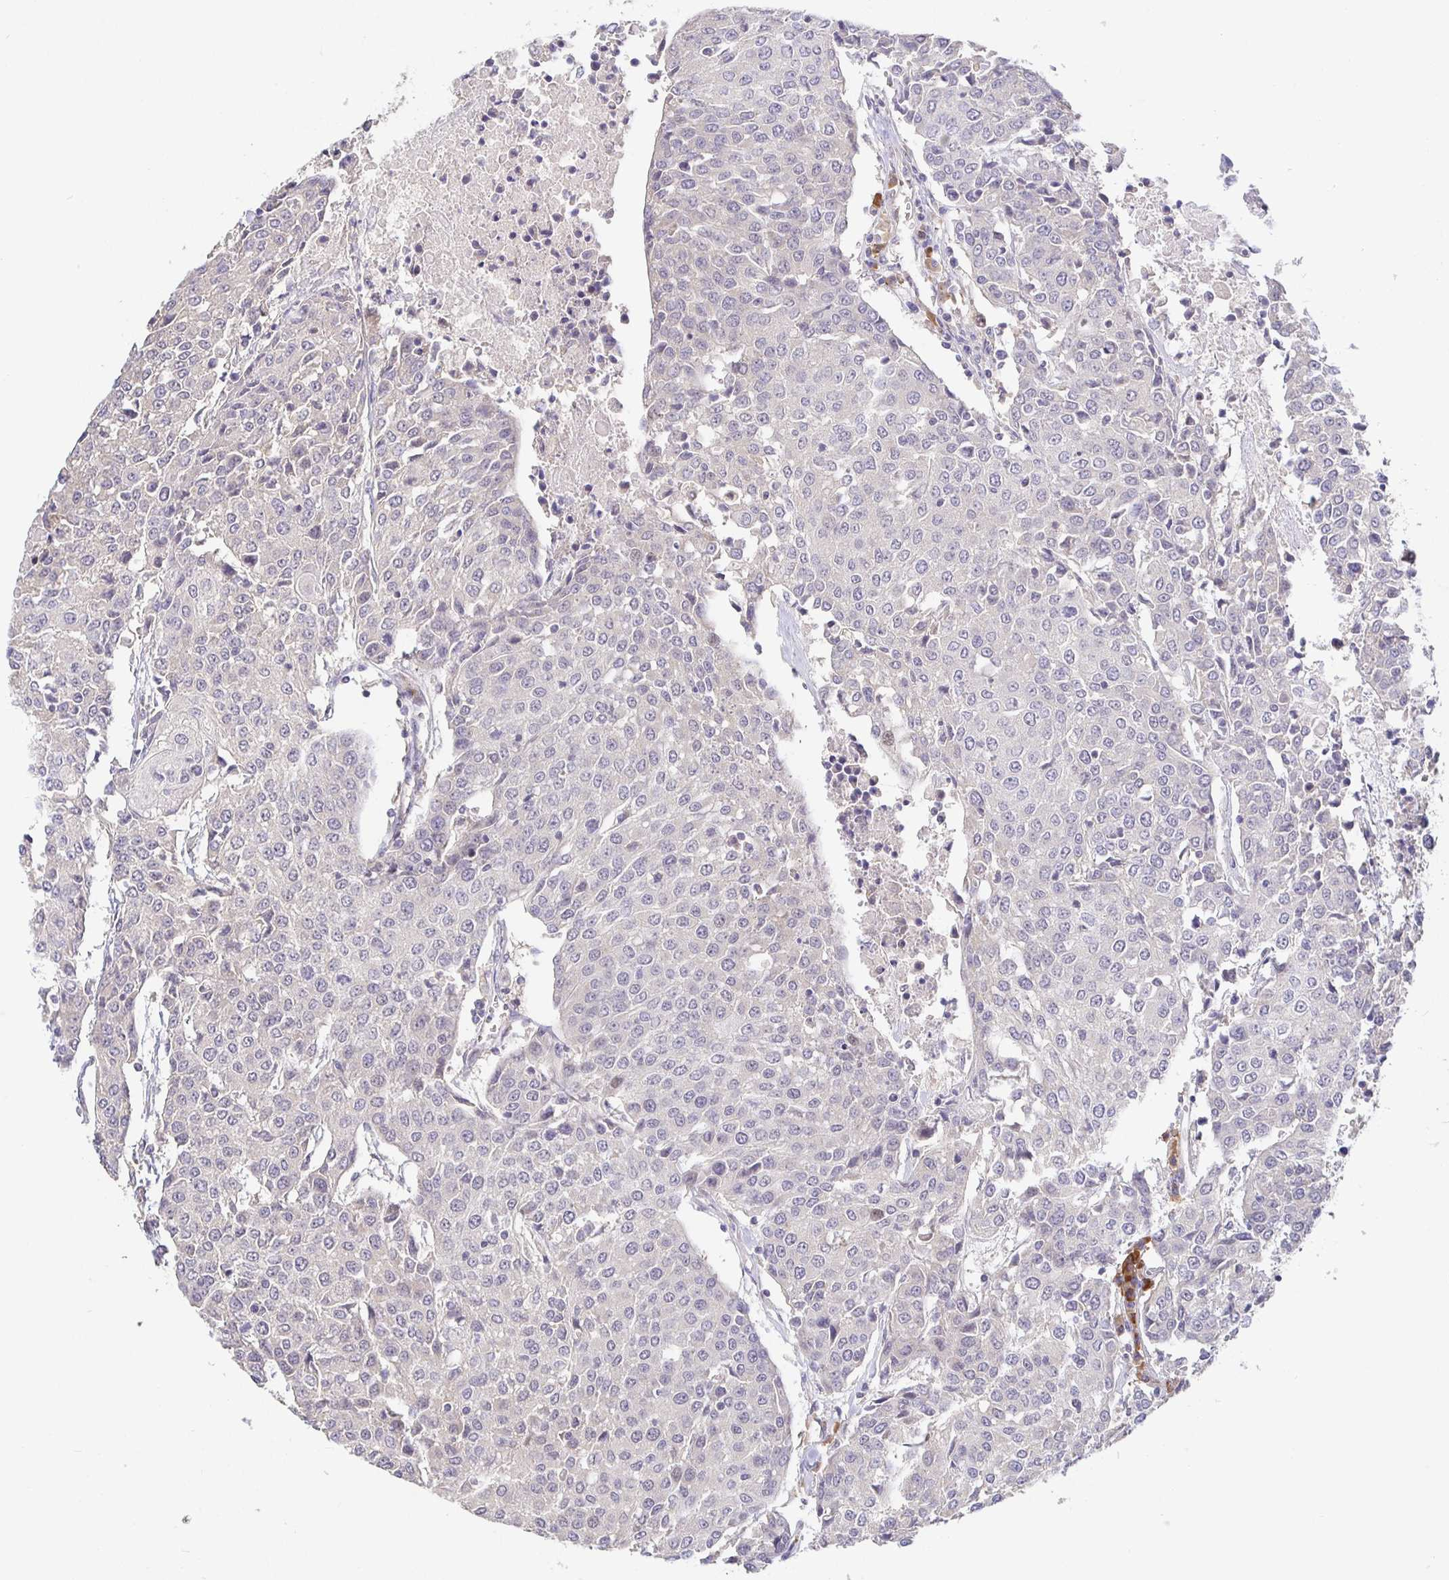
{"staining": {"intensity": "negative", "quantity": "none", "location": "none"}, "tissue": "urothelial cancer", "cell_type": "Tumor cells", "image_type": "cancer", "snomed": [{"axis": "morphology", "description": "Urothelial carcinoma, High grade"}, {"axis": "topography", "description": "Urinary bladder"}], "caption": "The micrograph displays no significant staining in tumor cells of urothelial carcinoma (high-grade).", "gene": "ZDHHC11", "patient": {"sex": "female", "age": 85}}